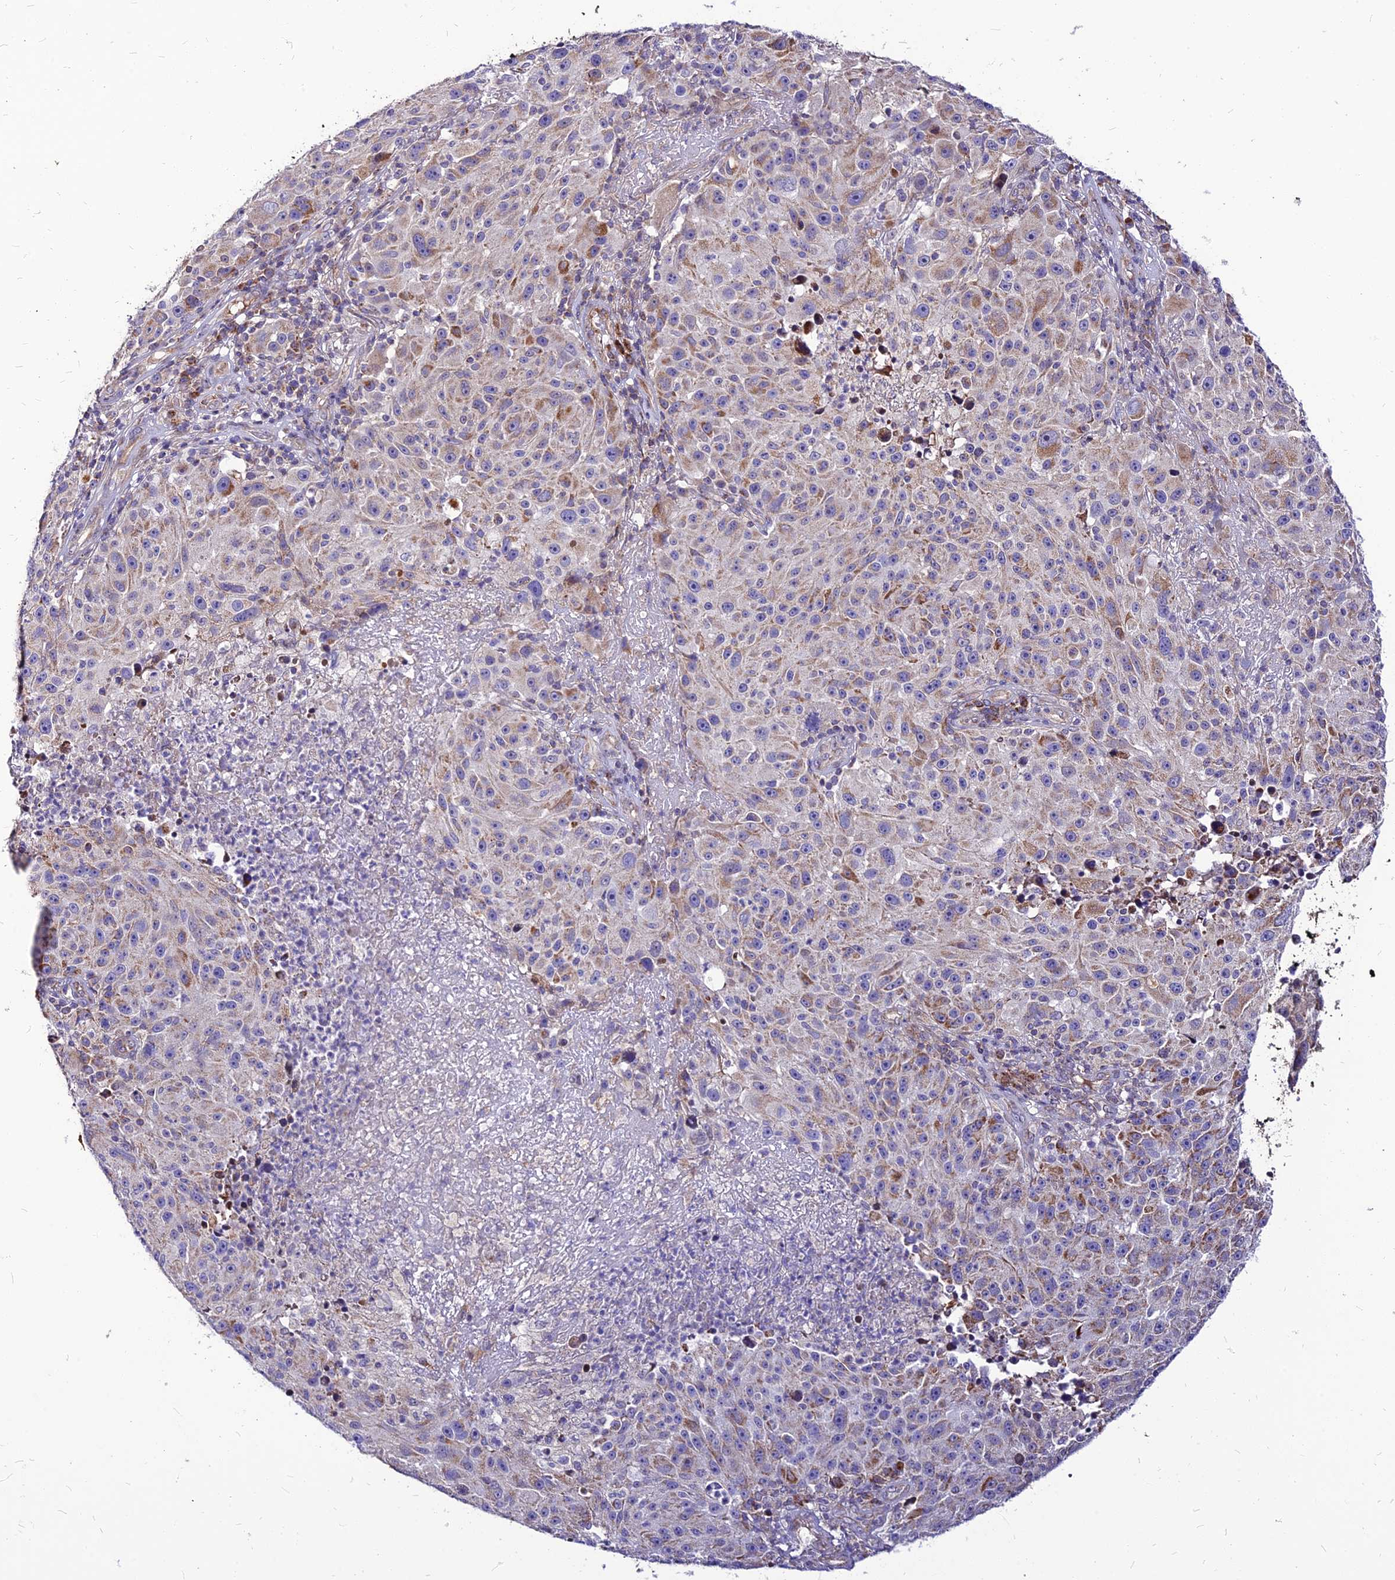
{"staining": {"intensity": "moderate", "quantity": "<25%", "location": "cytoplasmic/membranous"}, "tissue": "melanoma", "cell_type": "Tumor cells", "image_type": "cancer", "snomed": [{"axis": "morphology", "description": "Malignant melanoma, NOS"}, {"axis": "topography", "description": "Skin"}], "caption": "Brown immunohistochemical staining in melanoma reveals moderate cytoplasmic/membranous expression in about <25% of tumor cells. The staining was performed using DAB to visualize the protein expression in brown, while the nuclei were stained in blue with hematoxylin (Magnification: 20x).", "gene": "ECI1", "patient": {"sex": "male", "age": 53}}